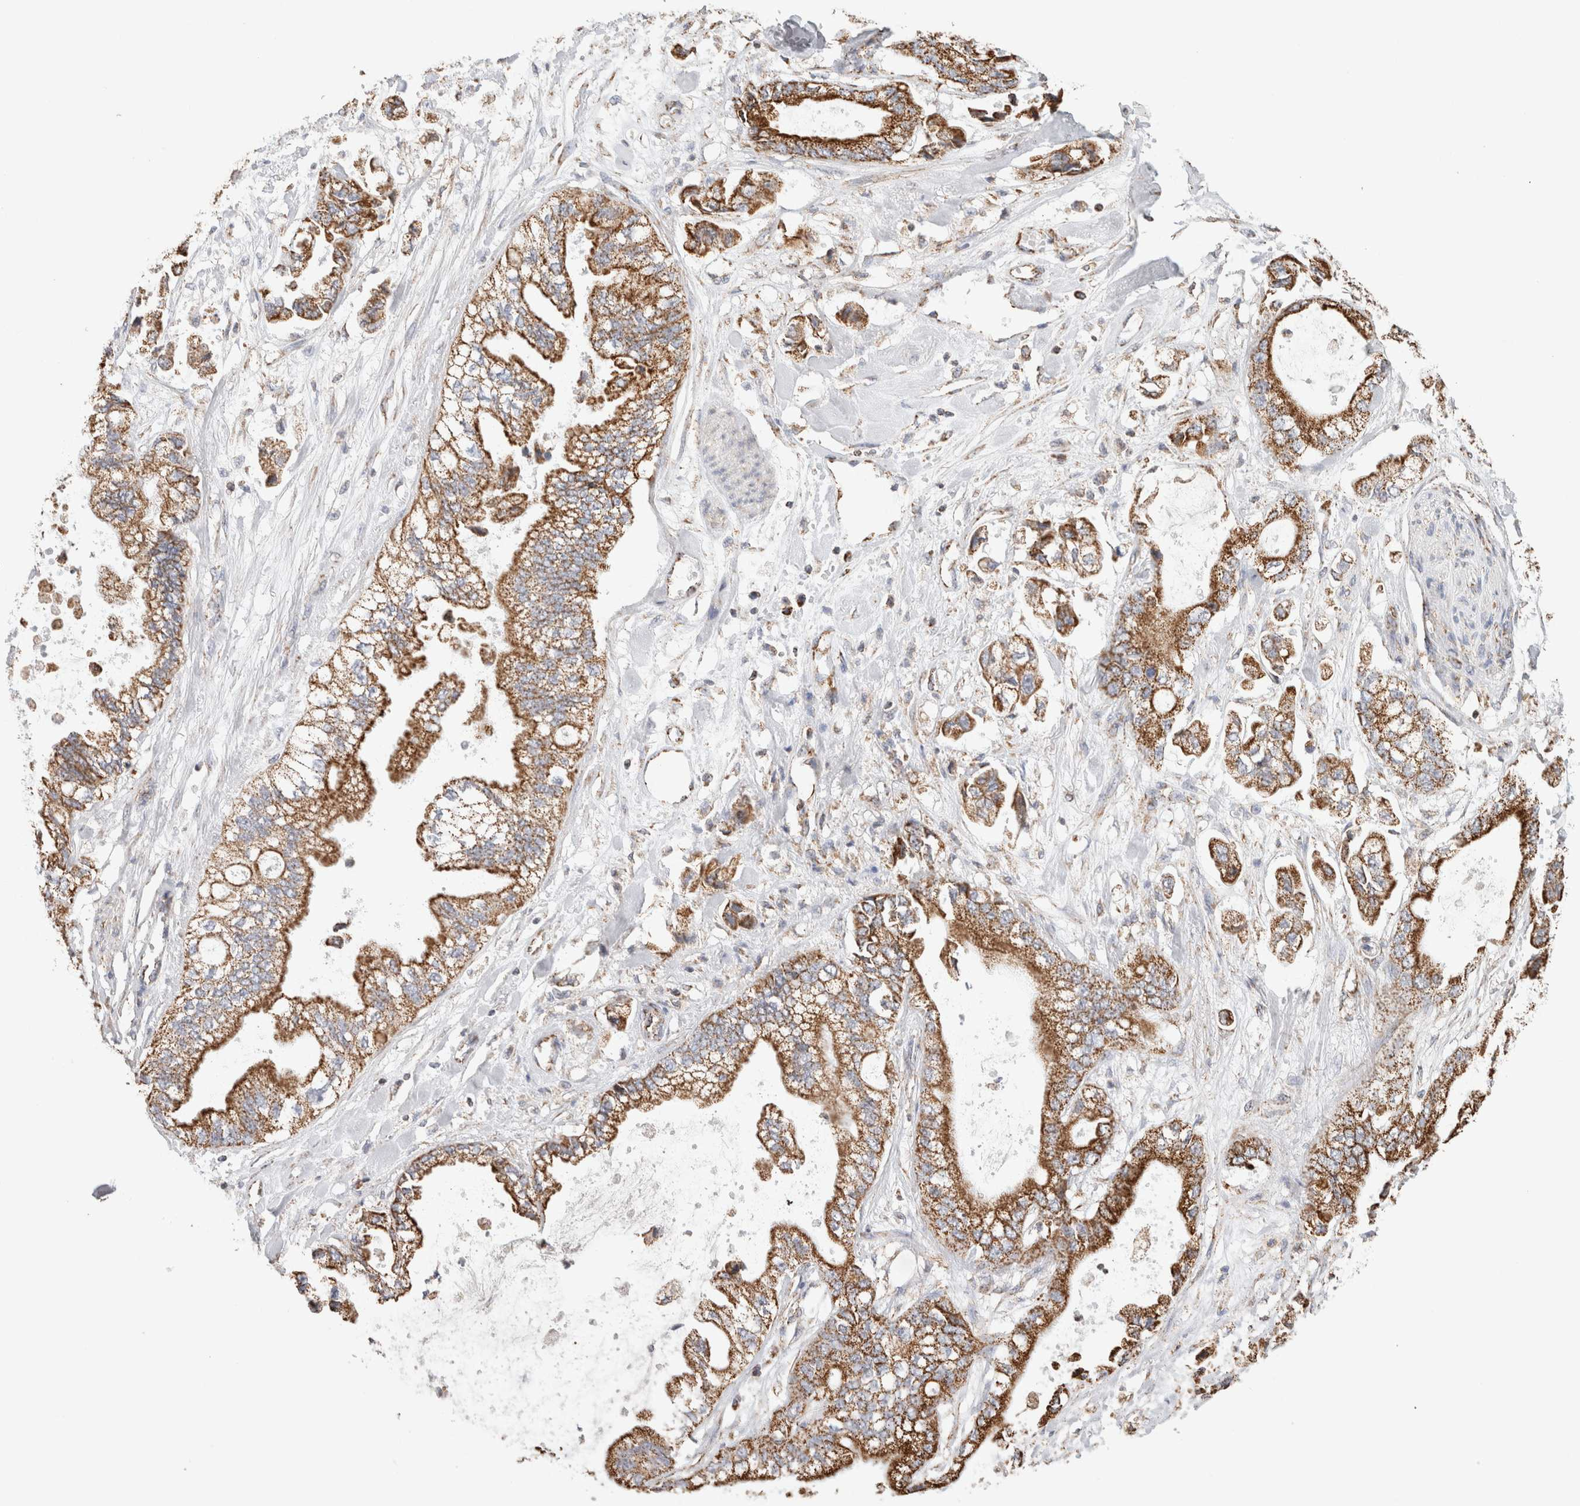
{"staining": {"intensity": "moderate", "quantity": ">75%", "location": "cytoplasmic/membranous"}, "tissue": "stomach cancer", "cell_type": "Tumor cells", "image_type": "cancer", "snomed": [{"axis": "morphology", "description": "Normal tissue, NOS"}, {"axis": "morphology", "description": "Adenocarcinoma, NOS"}, {"axis": "topography", "description": "Stomach"}], "caption": "This is a micrograph of immunohistochemistry staining of stomach cancer (adenocarcinoma), which shows moderate expression in the cytoplasmic/membranous of tumor cells.", "gene": "C1QBP", "patient": {"sex": "male", "age": 62}}